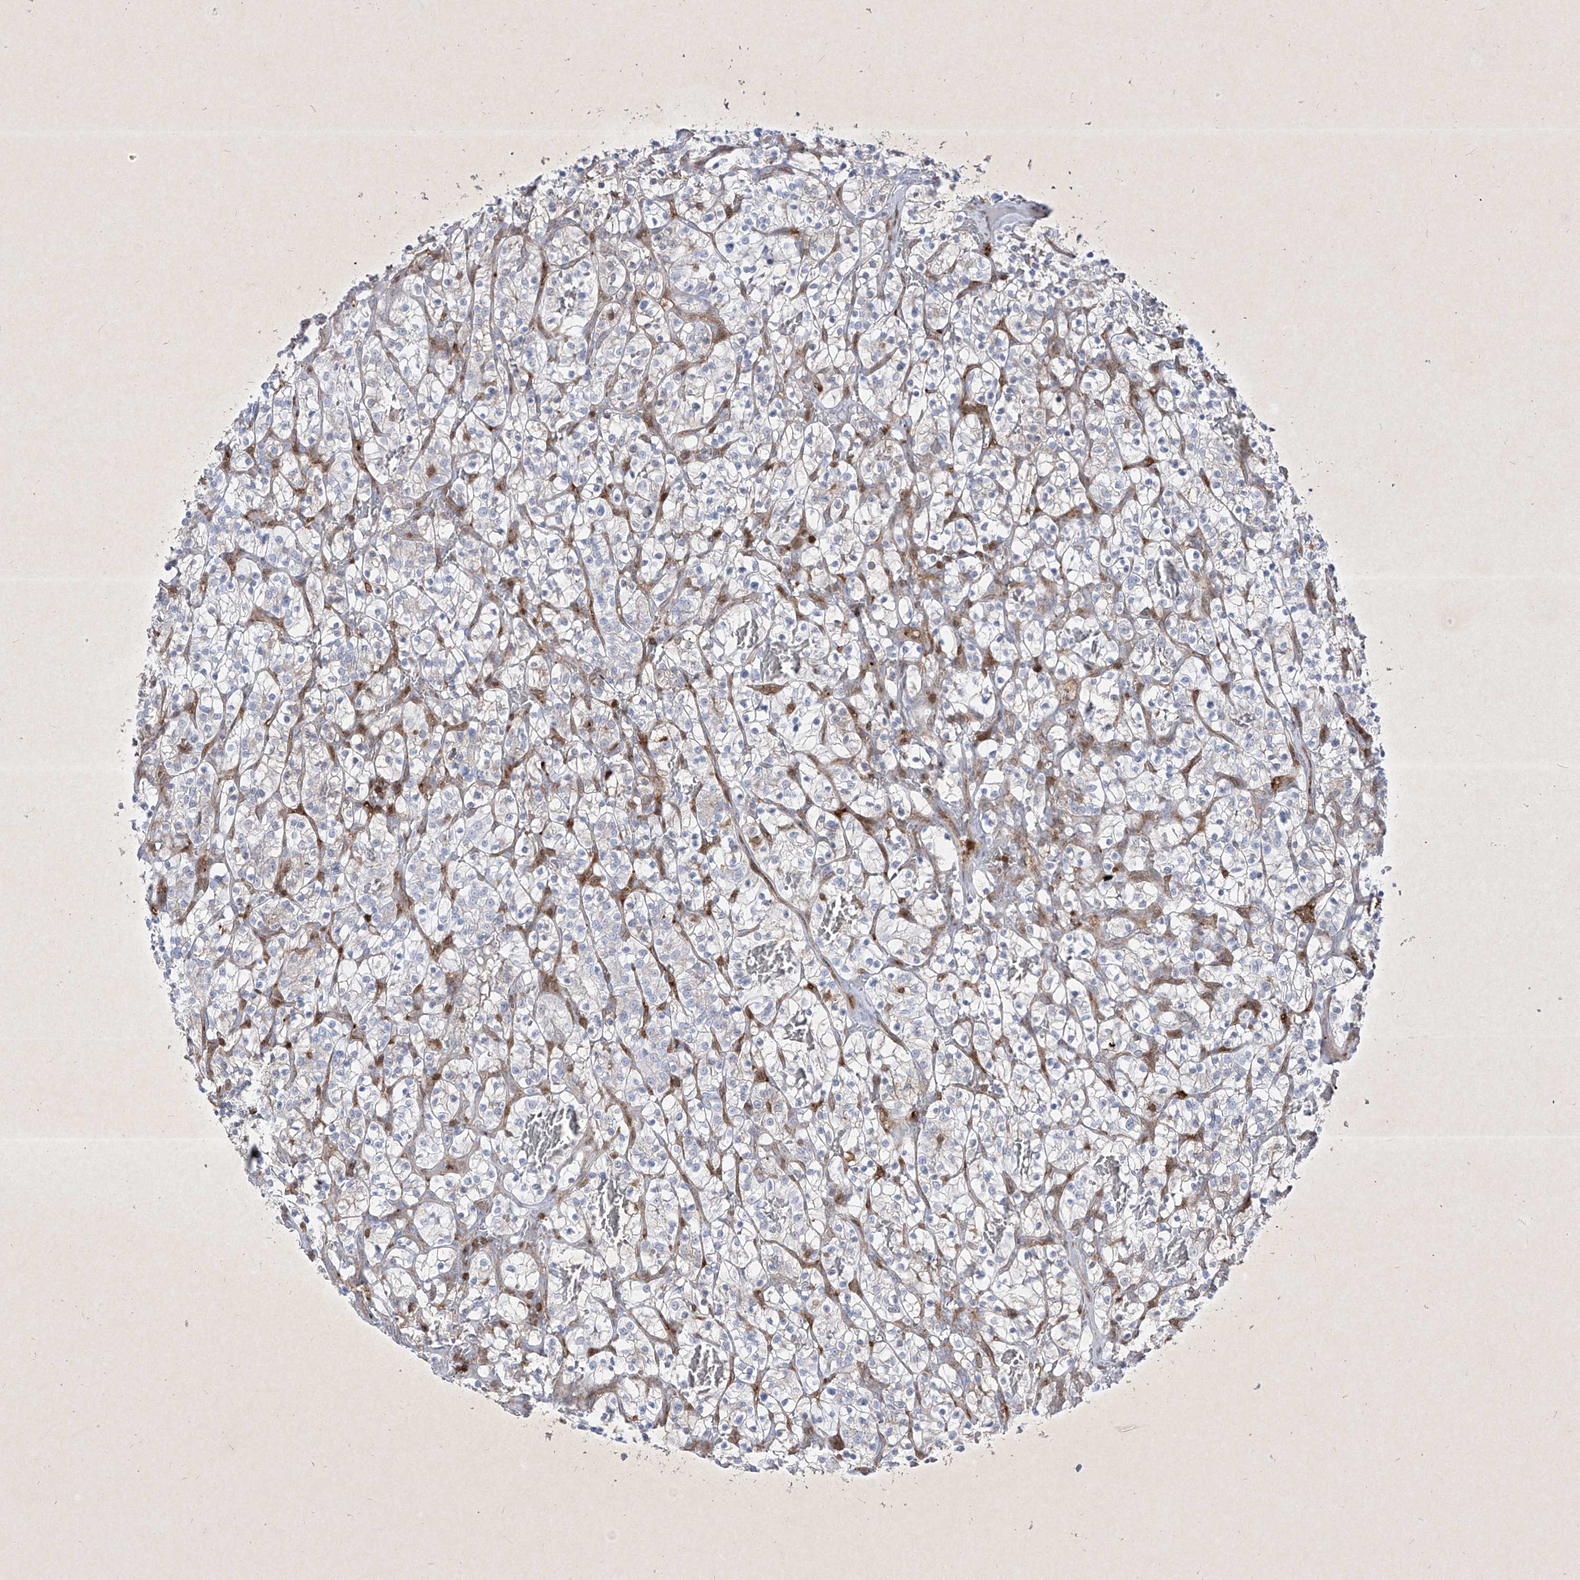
{"staining": {"intensity": "negative", "quantity": "none", "location": "none"}, "tissue": "renal cancer", "cell_type": "Tumor cells", "image_type": "cancer", "snomed": [{"axis": "morphology", "description": "Adenocarcinoma, NOS"}, {"axis": "topography", "description": "Kidney"}], "caption": "Immunohistochemistry (IHC) image of renal cancer (adenocarcinoma) stained for a protein (brown), which displays no positivity in tumor cells. (Brightfield microscopy of DAB (3,3'-diaminobenzidine) immunohistochemistry at high magnification).", "gene": "PSMB10", "patient": {"sex": "female", "age": 57}}